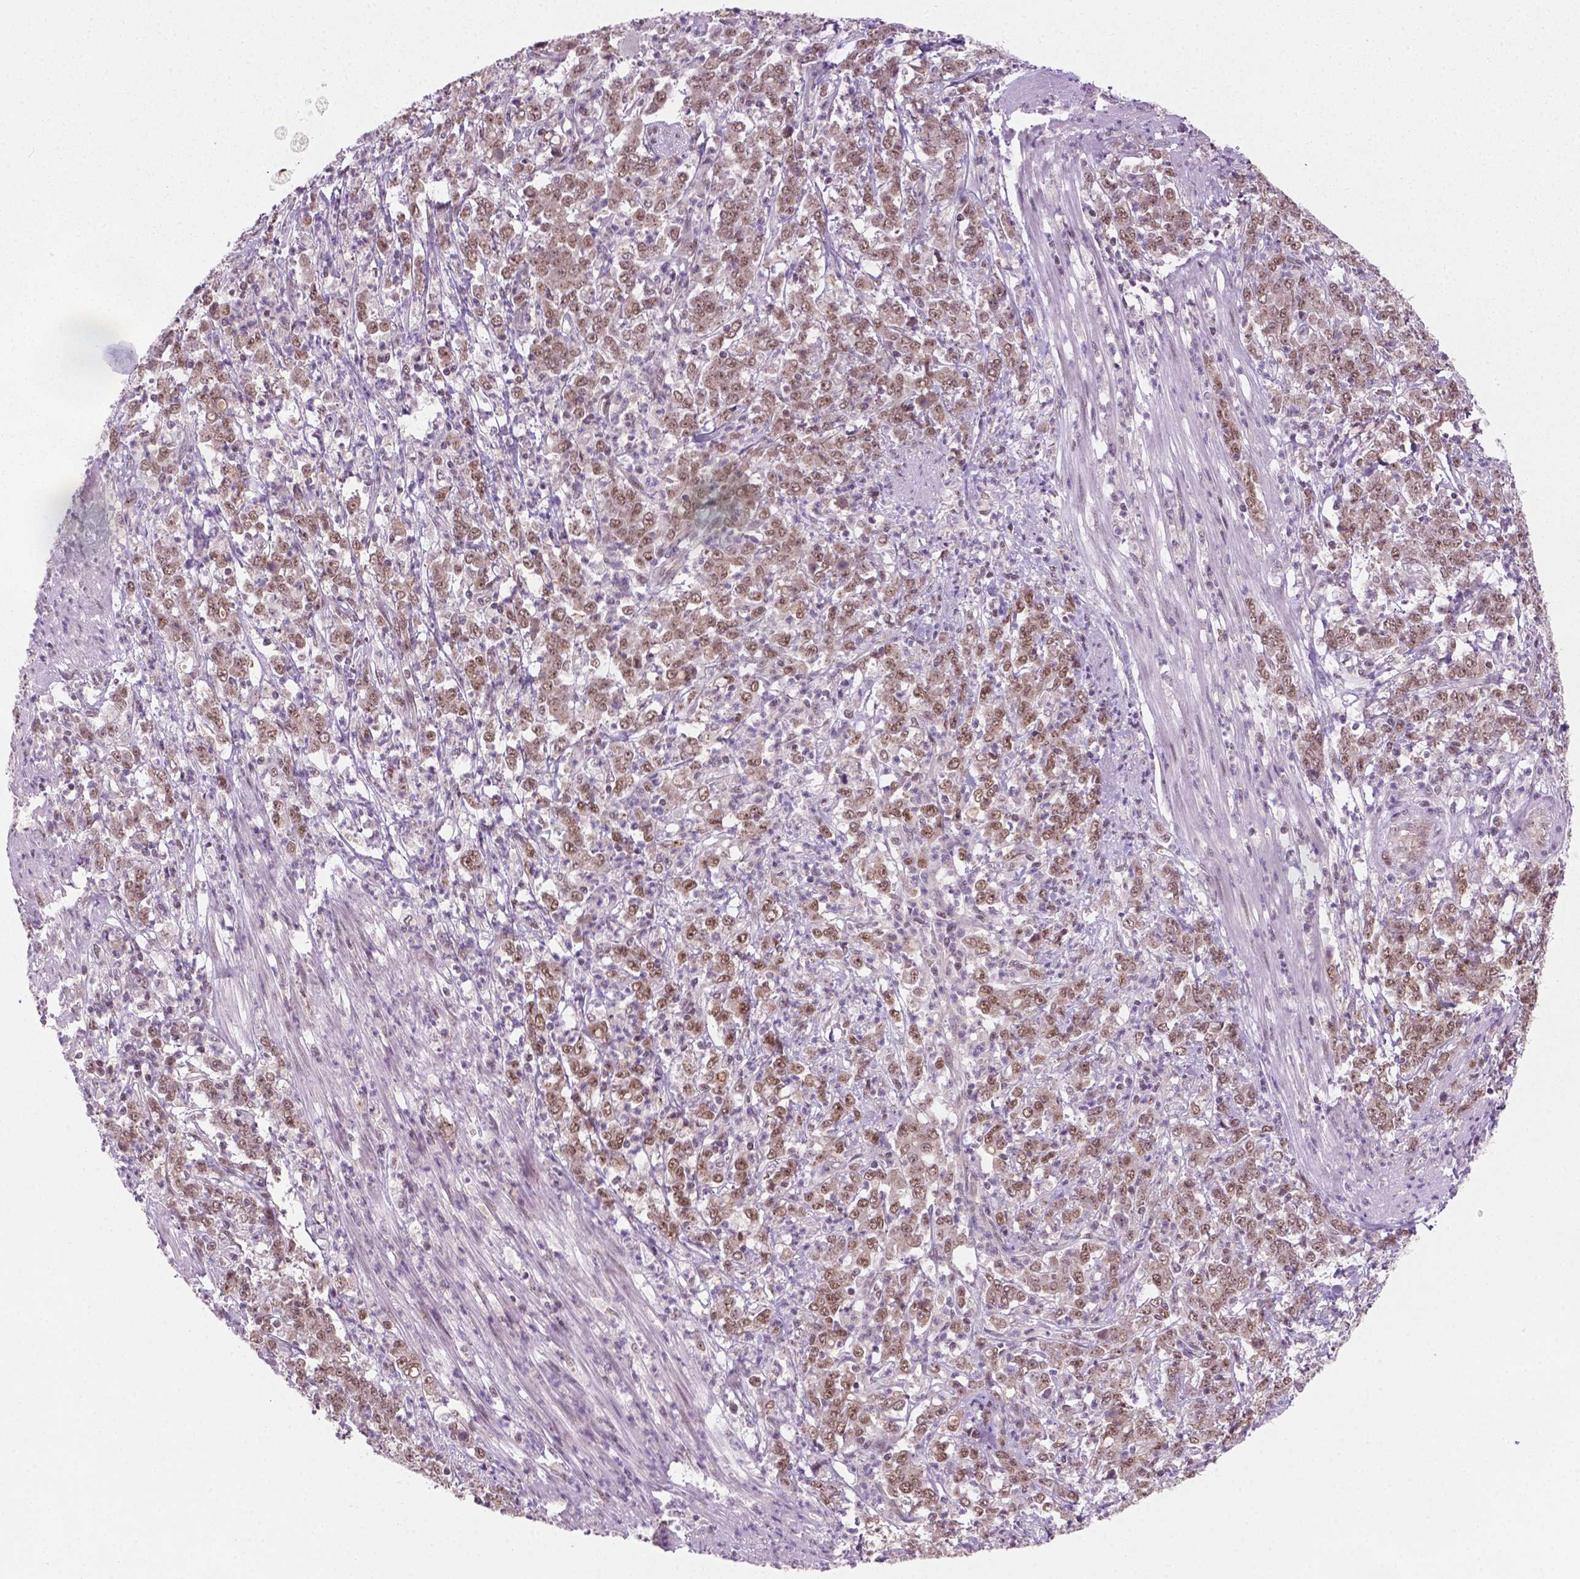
{"staining": {"intensity": "moderate", "quantity": ">75%", "location": "nuclear"}, "tissue": "stomach cancer", "cell_type": "Tumor cells", "image_type": "cancer", "snomed": [{"axis": "morphology", "description": "Adenocarcinoma, NOS"}, {"axis": "topography", "description": "Stomach, lower"}], "caption": "Human stomach cancer stained with a protein marker demonstrates moderate staining in tumor cells.", "gene": "PHAX", "patient": {"sex": "female", "age": 71}}